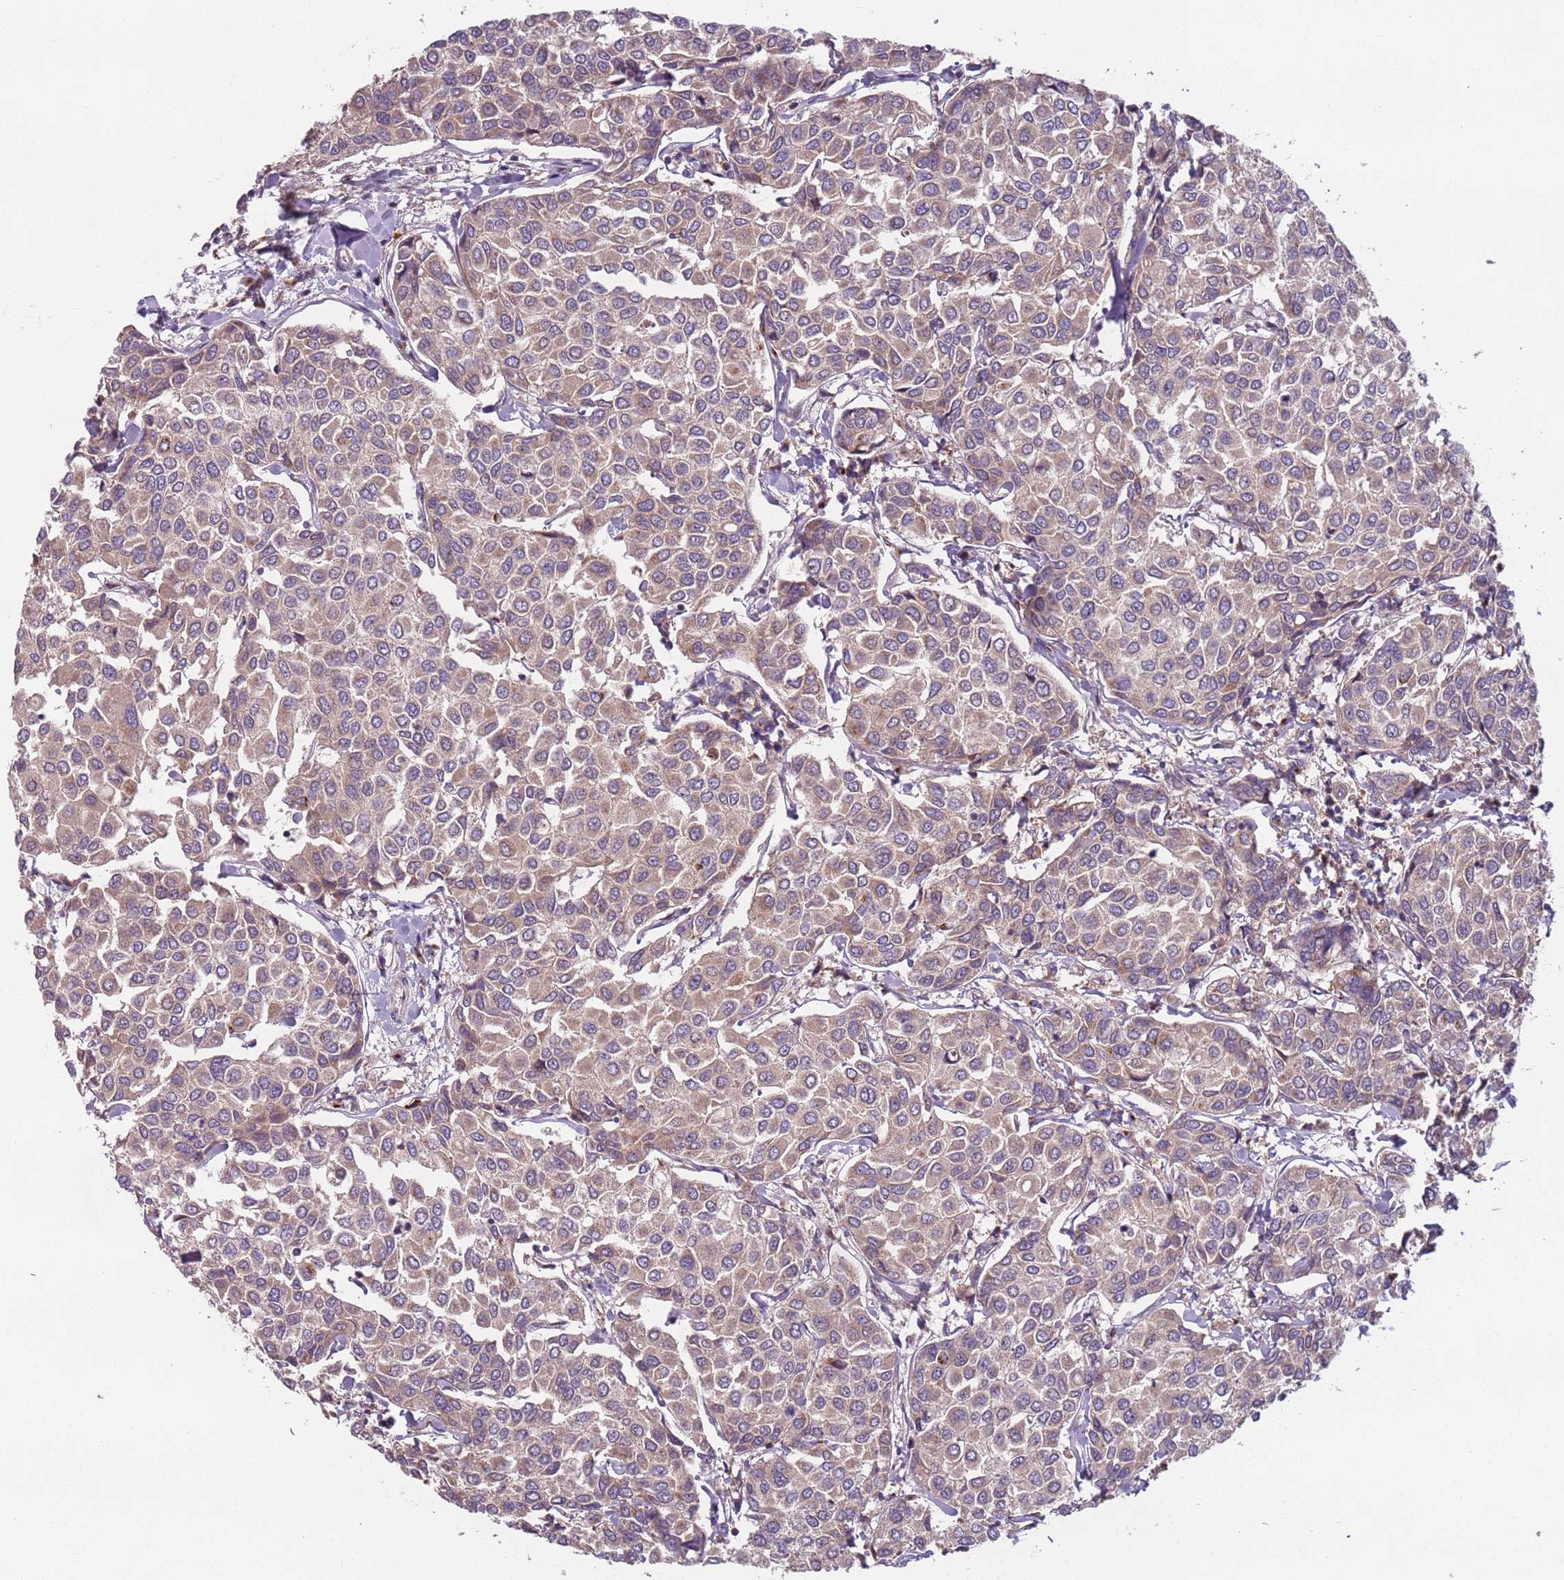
{"staining": {"intensity": "weak", "quantity": ">75%", "location": "cytoplasmic/membranous"}, "tissue": "breast cancer", "cell_type": "Tumor cells", "image_type": "cancer", "snomed": [{"axis": "morphology", "description": "Duct carcinoma"}, {"axis": "topography", "description": "Breast"}], "caption": "IHC of human intraductal carcinoma (breast) shows low levels of weak cytoplasmic/membranous staining in about >75% of tumor cells. The staining was performed using DAB to visualize the protein expression in brown, while the nuclei were stained in blue with hematoxylin (Magnification: 20x).", "gene": "AKTIP", "patient": {"sex": "female", "age": 55}}